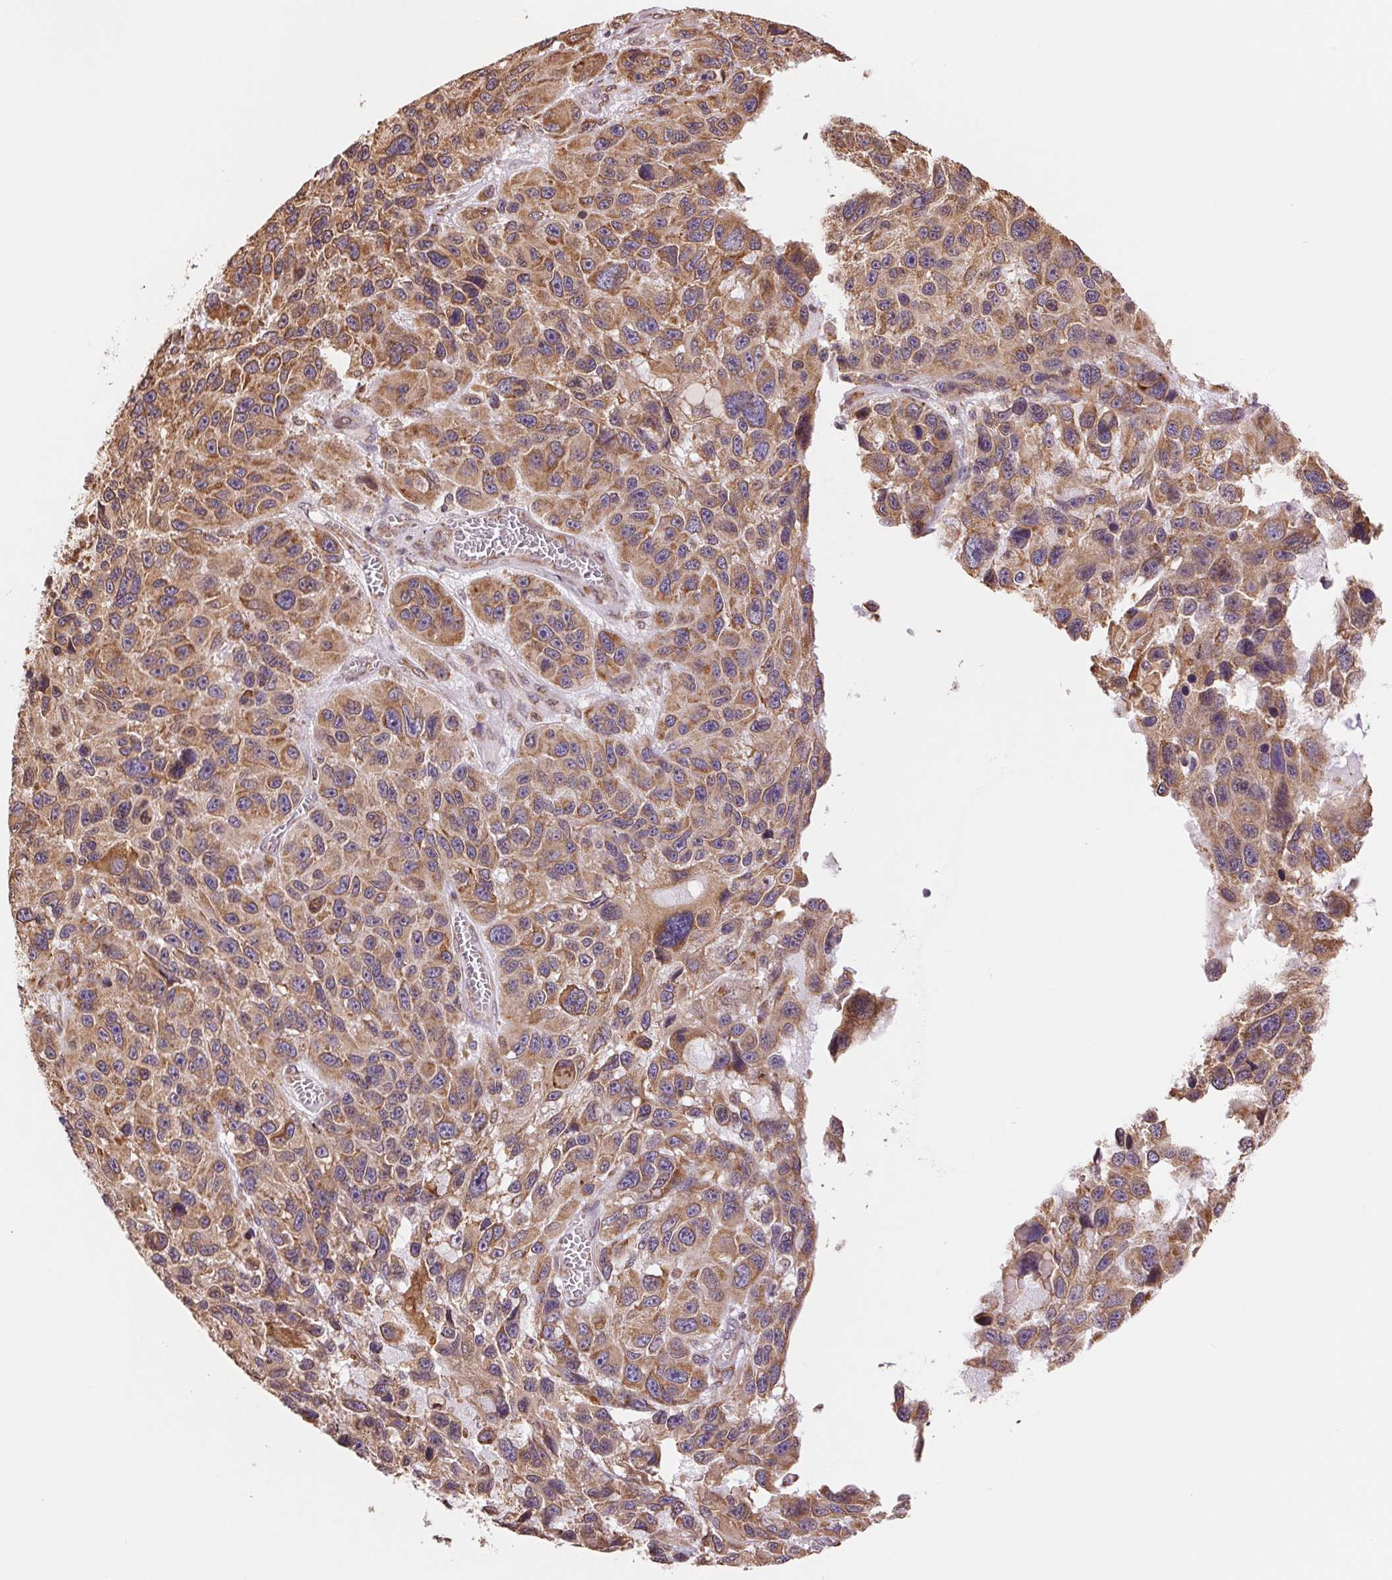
{"staining": {"intensity": "moderate", "quantity": ">75%", "location": "cytoplasmic/membranous"}, "tissue": "melanoma", "cell_type": "Tumor cells", "image_type": "cancer", "snomed": [{"axis": "morphology", "description": "Malignant melanoma, NOS"}, {"axis": "topography", "description": "Skin"}], "caption": "This is an image of immunohistochemistry staining of malignant melanoma, which shows moderate staining in the cytoplasmic/membranous of tumor cells.", "gene": "RPN1", "patient": {"sex": "male", "age": 53}}